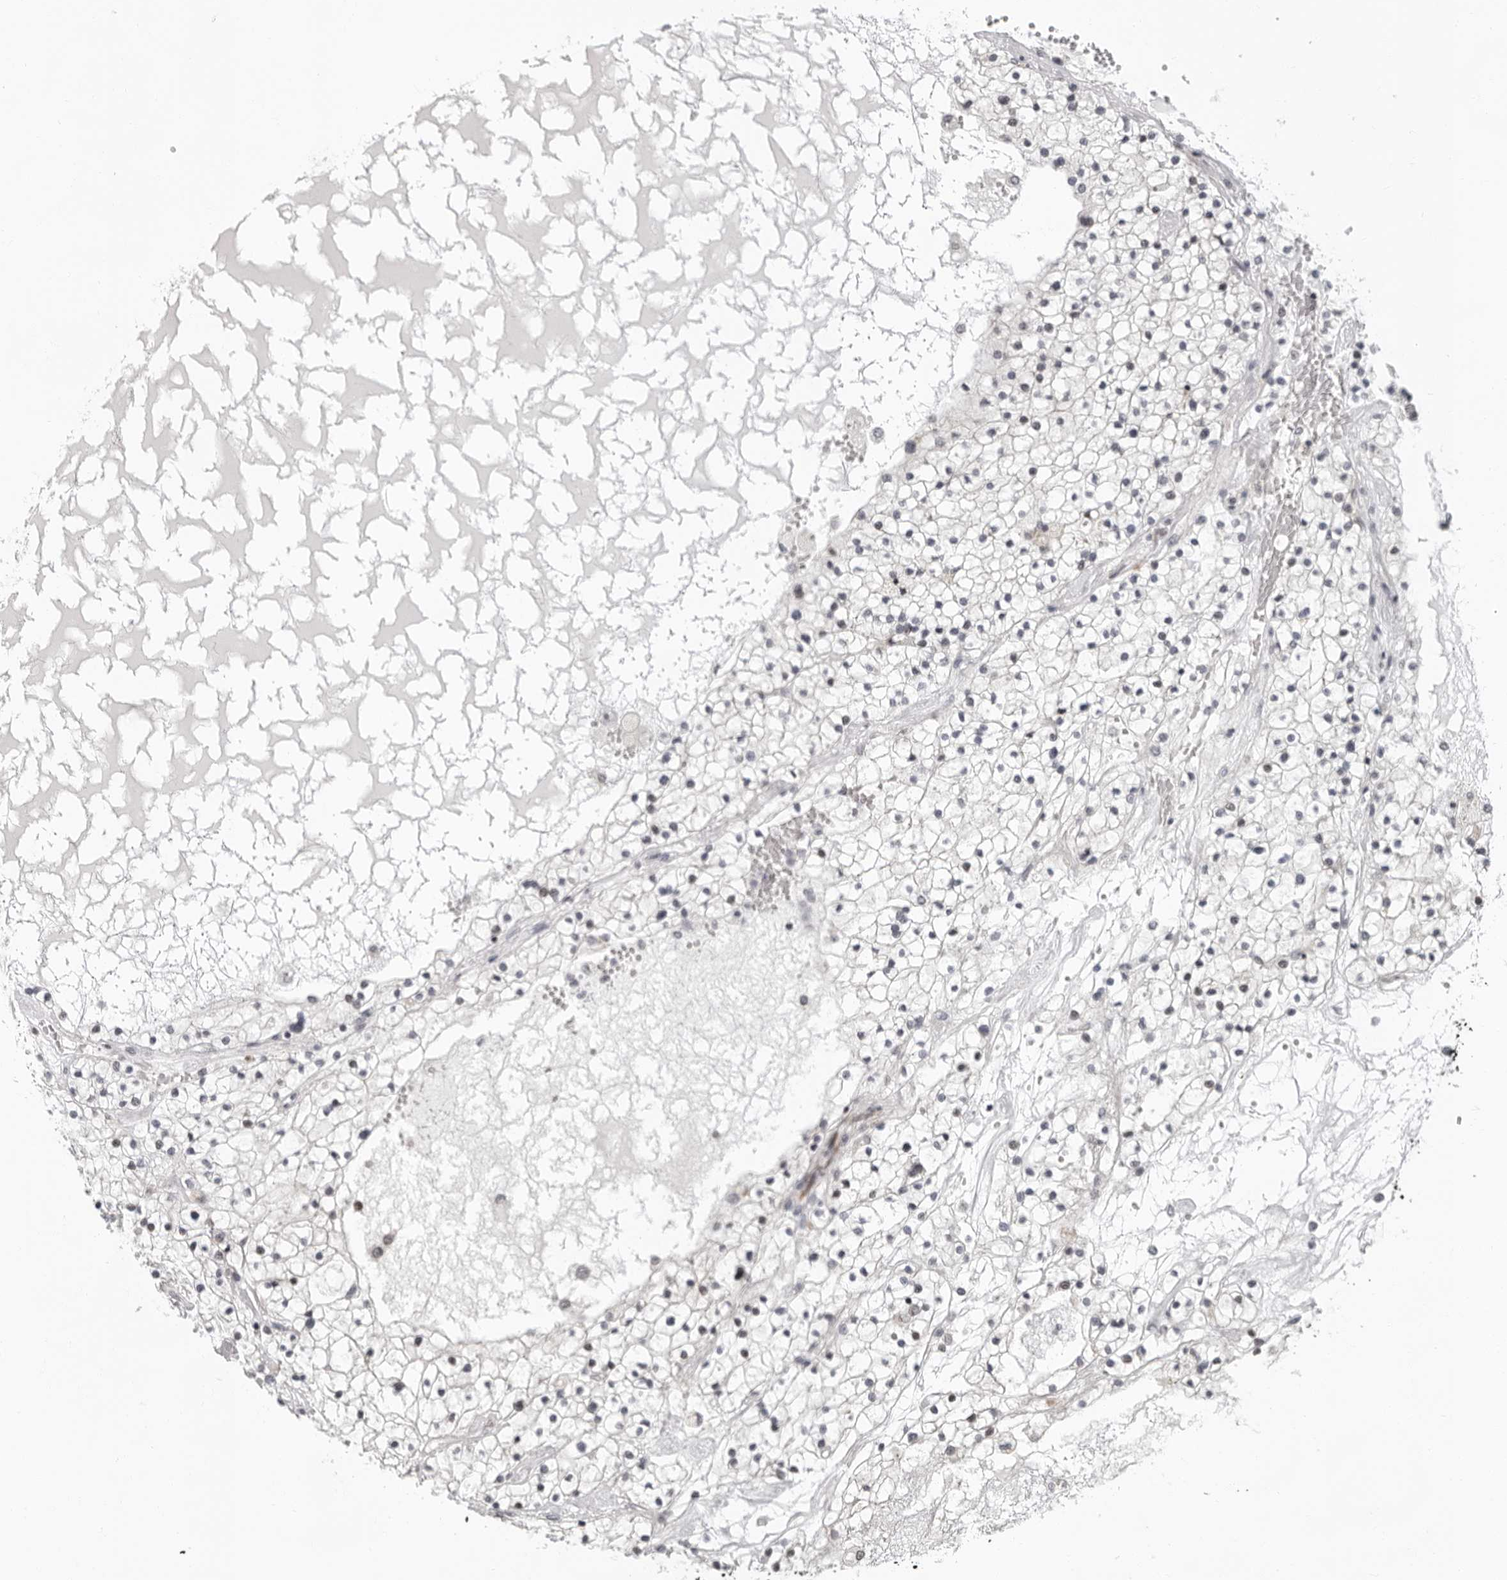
{"staining": {"intensity": "negative", "quantity": "none", "location": "none"}, "tissue": "renal cancer", "cell_type": "Tumor cells", "image_type": "cancer", "snomed": [{"axis": "morphology", "description": "Normal tissue, NOS"}, {"axis": "morphology", "description": "Adenocarcinoma, NOS"}, {"axis": "topography", "description": "Kidney"}], "caption": "Renal cancer was stained to show a protein in brown. There is no significant positivity in tumor cells.", "gene": "PIP4K2C", "patient": {"sex": "male", "age": 68}}